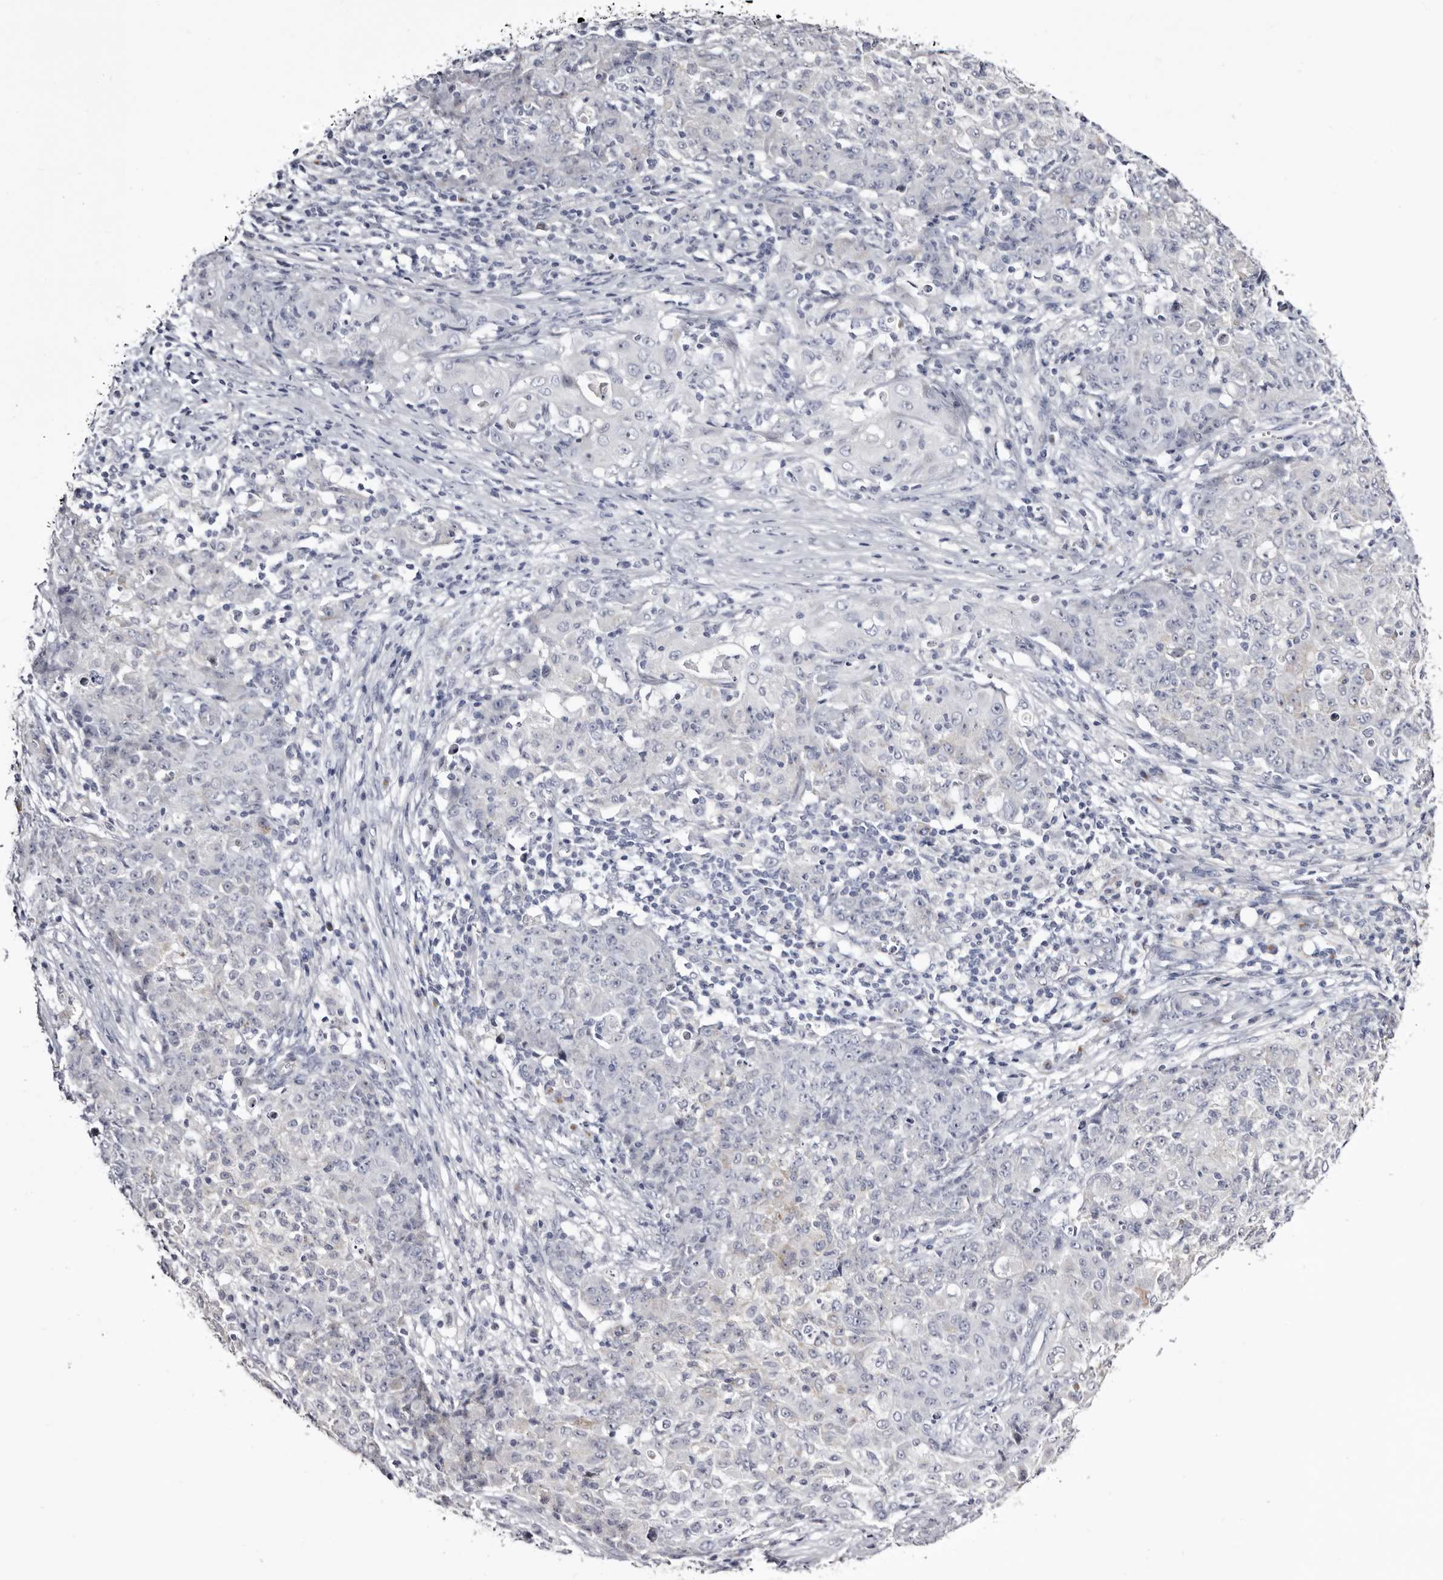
{"staining": {"intensity": "negative", "quantity": "none", "location": "none"}, "tissue": "ovarian cancer", "cell_type": "Tumor cells", "image_type": "cancer", "snomed": [{"axis": "morphology", "description": "Carcinoma, endometroid"}, {"axis": "topography", "description": "Ovary"}], "caption": "This is a image of immunohistochemistry staining of endometroid carcinoma (ovarian), which shows no expression in tumor cells.", "gene": "CASQ1", "patient": {"sex": "female", "age": 42}}